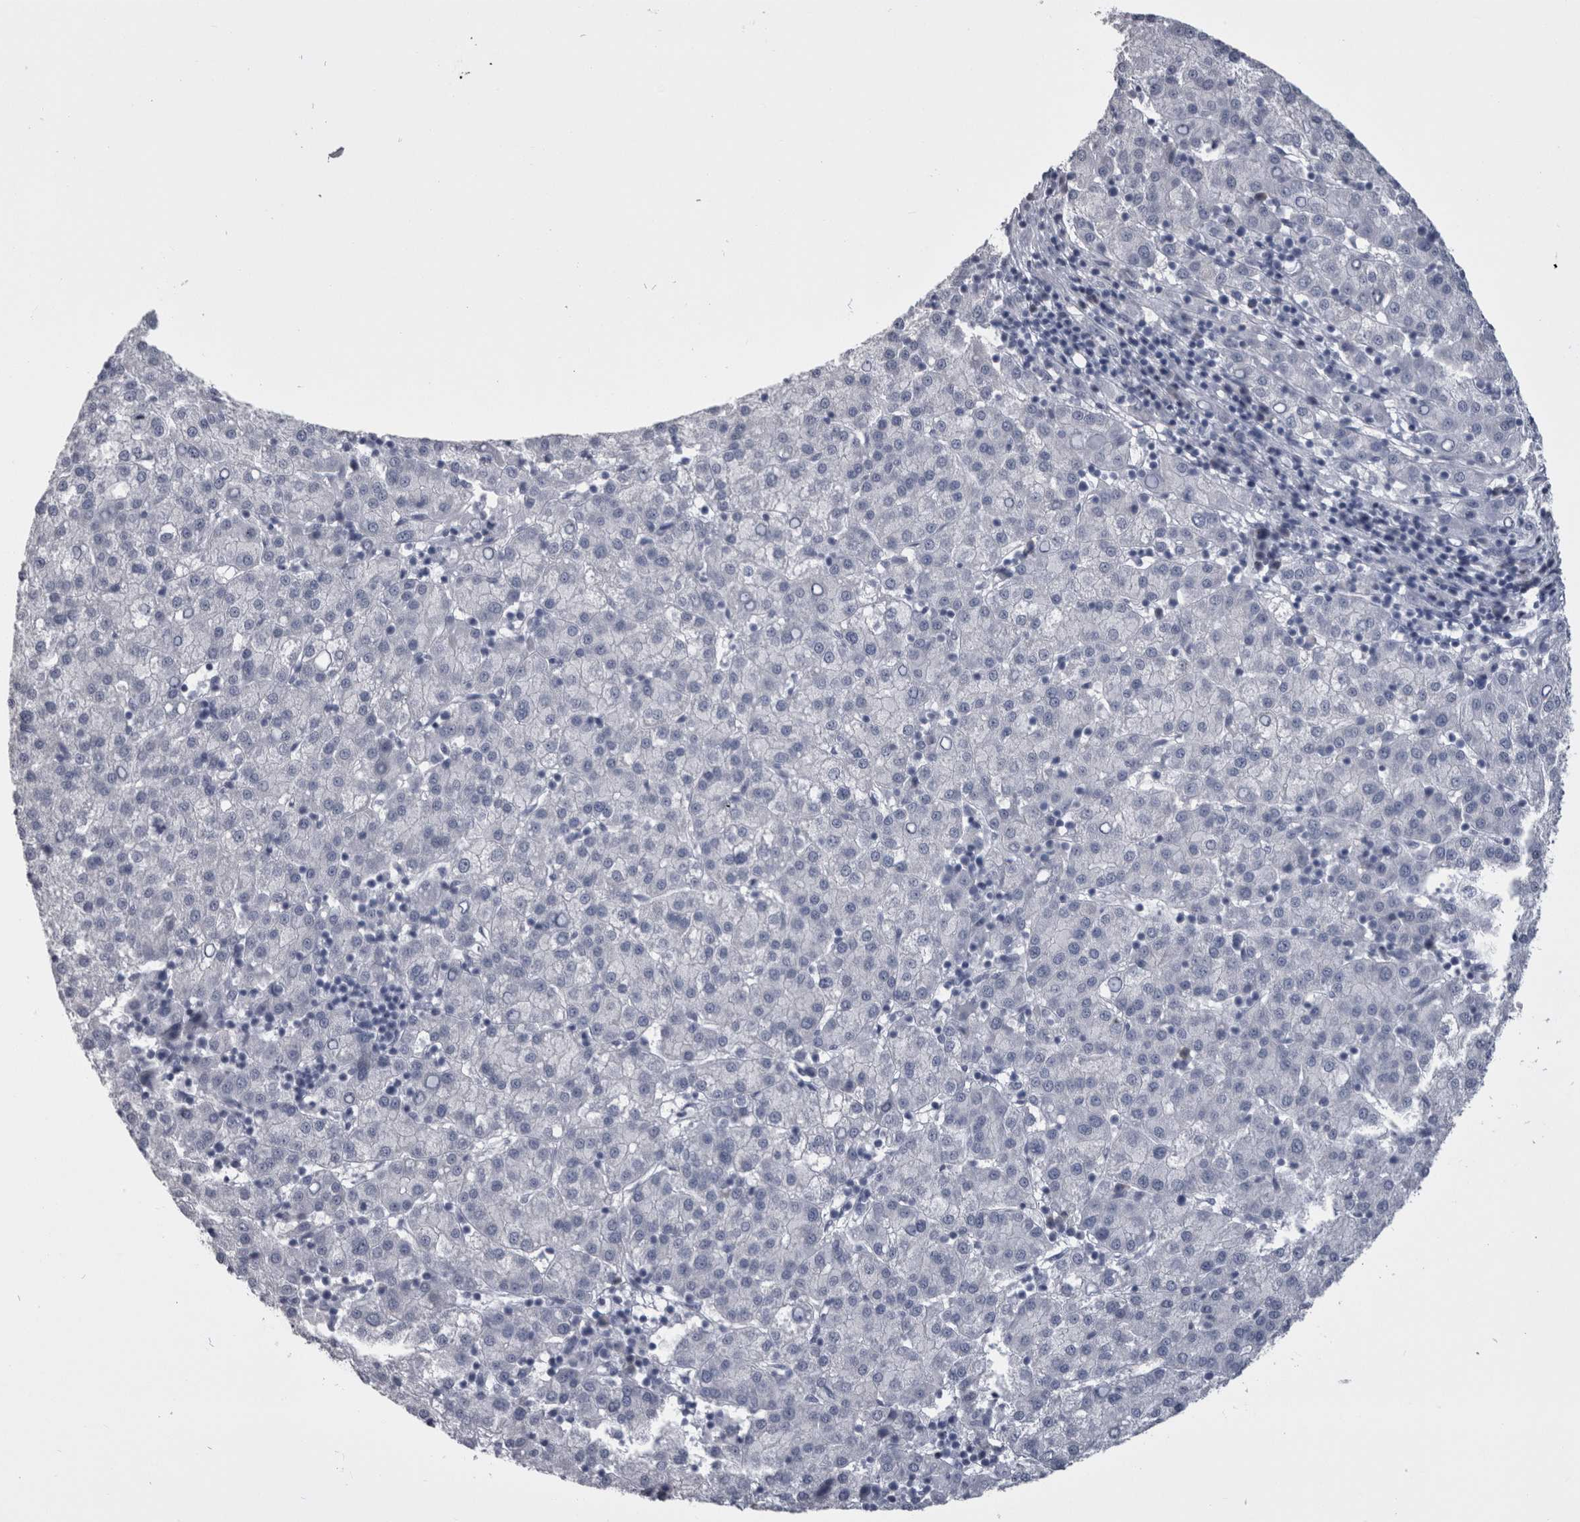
{"staining": {"intensity": "negative", "quantity": "none", "location": "none"}, "tissue": "liver cancer", "cell_type": "Tumor cells", "image_type": "cancer", "snomed": [{"axis": "morphology", "description": "Carcinoma, Hepatocellular, NOS"}, {"axis": "topography", "description": "Liver"}], "caption": "Immunohistochemical staining of liver cancer exhibits no significant positivity in tumor cells.", "gene": "PAX5", "patient": {"sex": "female", "age": 58}}